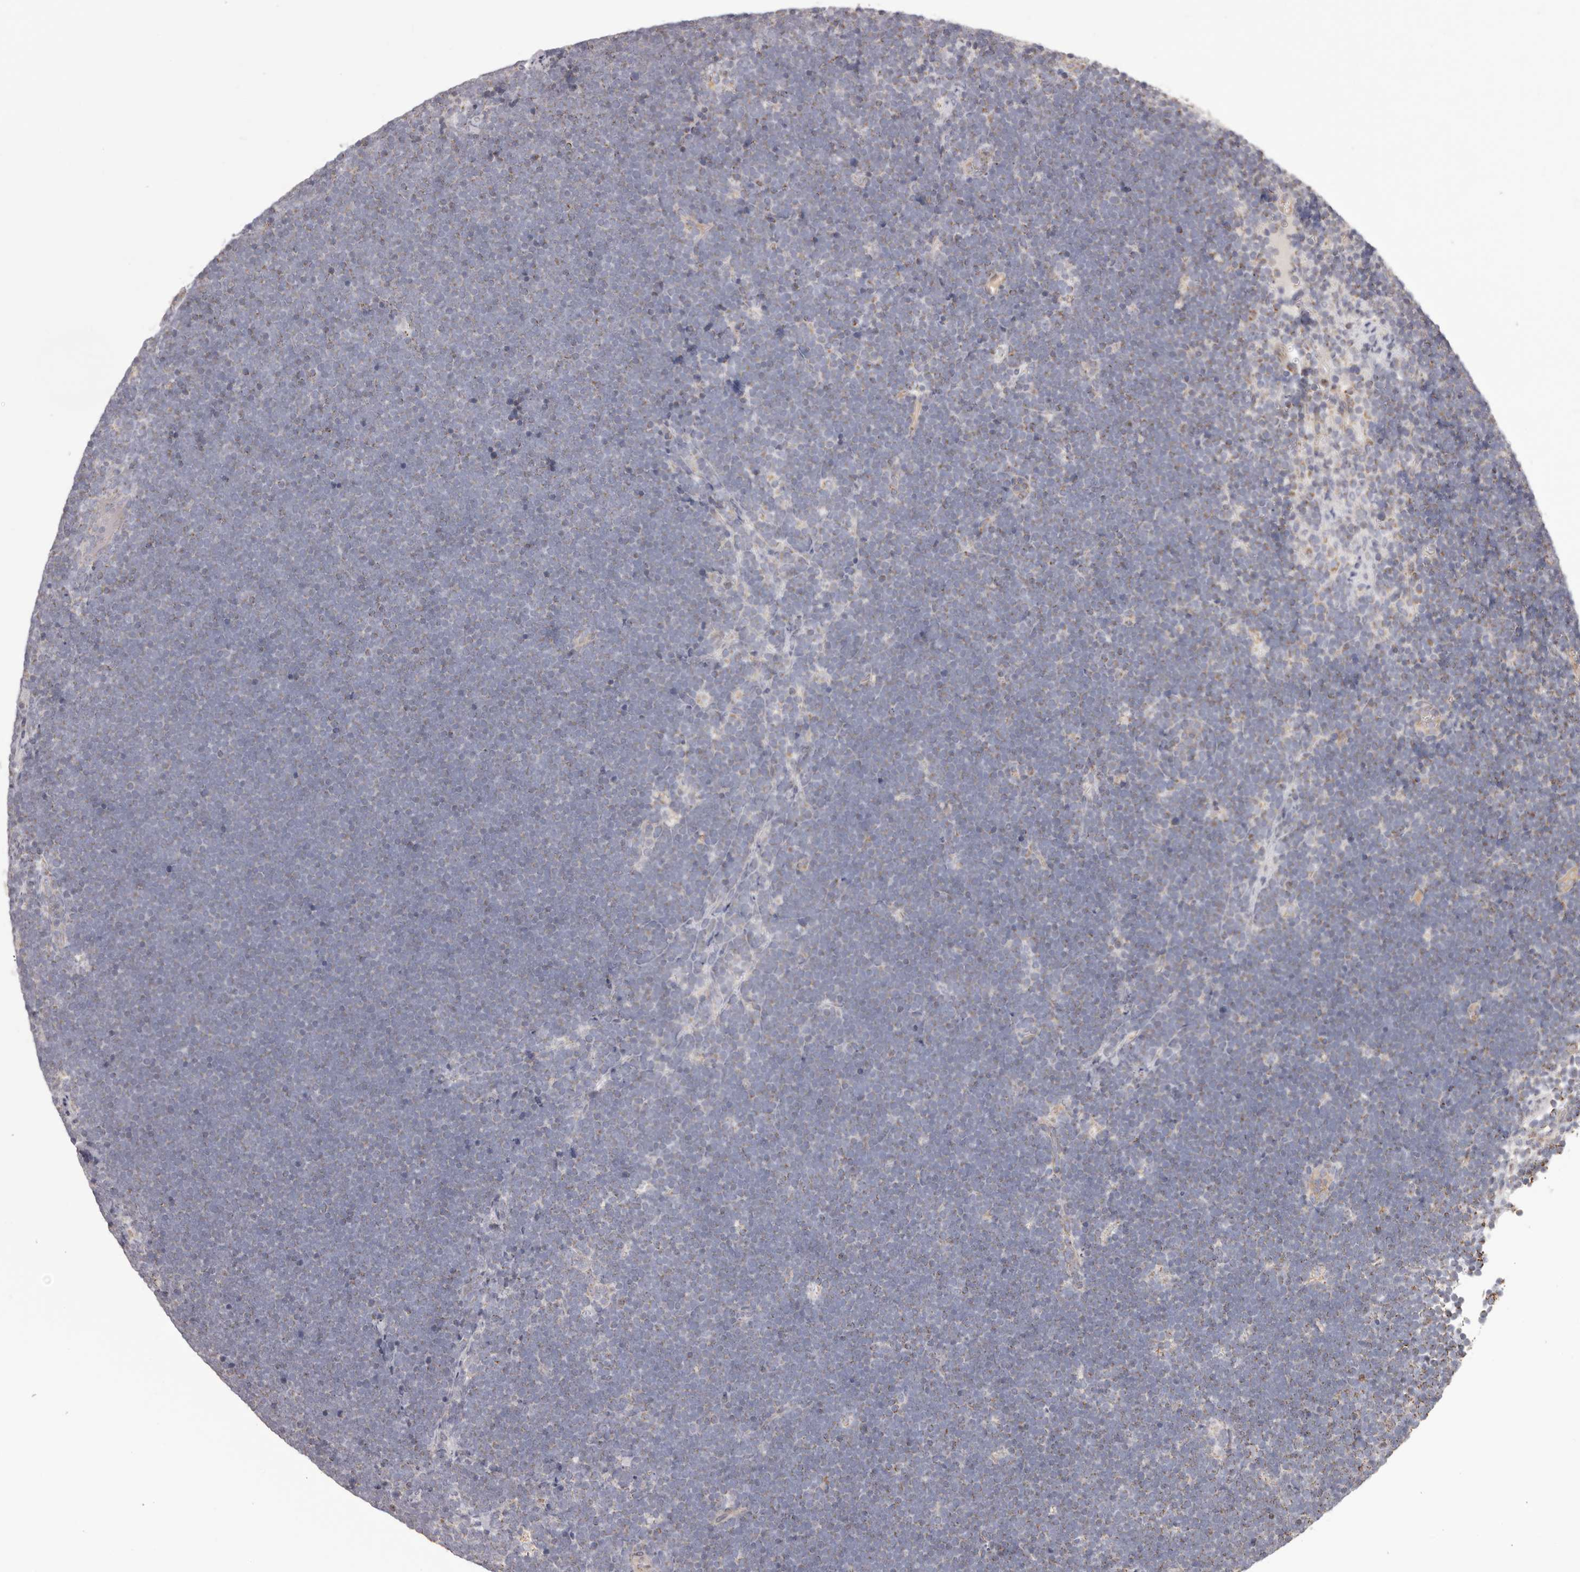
{"staining": {"intensity": "negative", "quantity": "none", "location": "none"}, "tissue": "lymphoma", "cell_type": "Tumor cells", "image_type": "cancer", "snomed": [{"axis": "morphology", "description": "Malignant lymphoma, non-Hodgkin's type, High grade"}, {"axis": "topography", "description": "Lymph node"}], "caption": "An IHC photomicrograph of malignant lymphoma, non-Hodgkin's type (high-grade) is shown. There is no staining in tumor cells of malignant lymphoma, non-Hodgkin's type (high-grade). (DAB (3,3'-diaminobenzidine) immunohistochemistry, high magnification).", "gene": "CHRM2", "patient": {"sex": "male", "age": 13}}